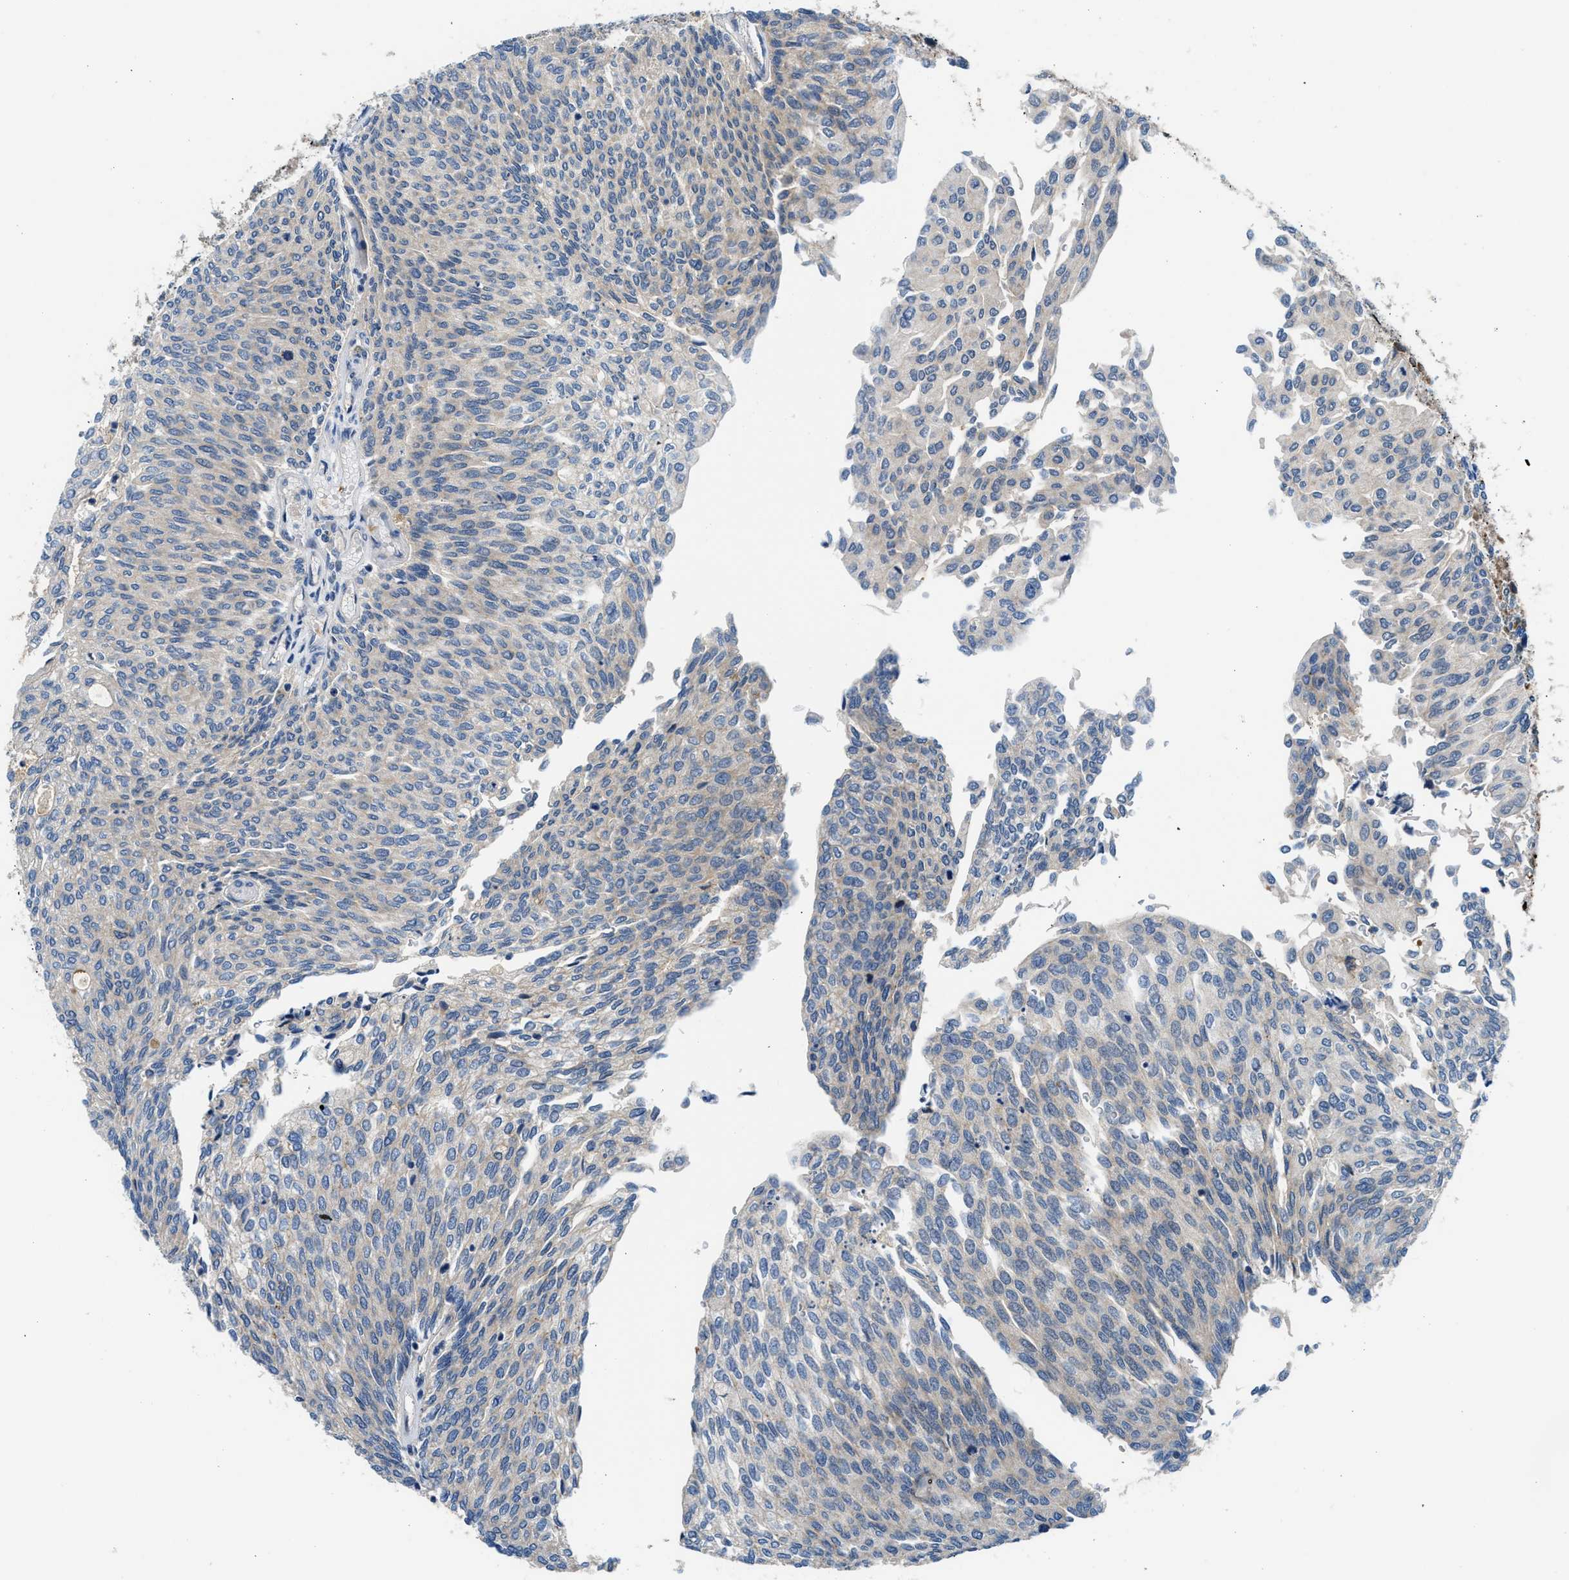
{"staining": {"intensity": "weak", "quantity": "<25%", "location": "cytoplasmic/membranous"}, "tissue": "urothelial cancer", "cell_type": "Tumor cells", "image_type": "cancer", "snomed": [{"axis": "morphology", "description": "Urothelial carcinoma, Low grade"}, {"axis": "topography", "description": "Urinary bladder"}], "caption": "Tumor cells show no significant protein expression in urothelial cancer.", "gene": "LPIN2", "patient": {"sex": "female", "age": 79}}